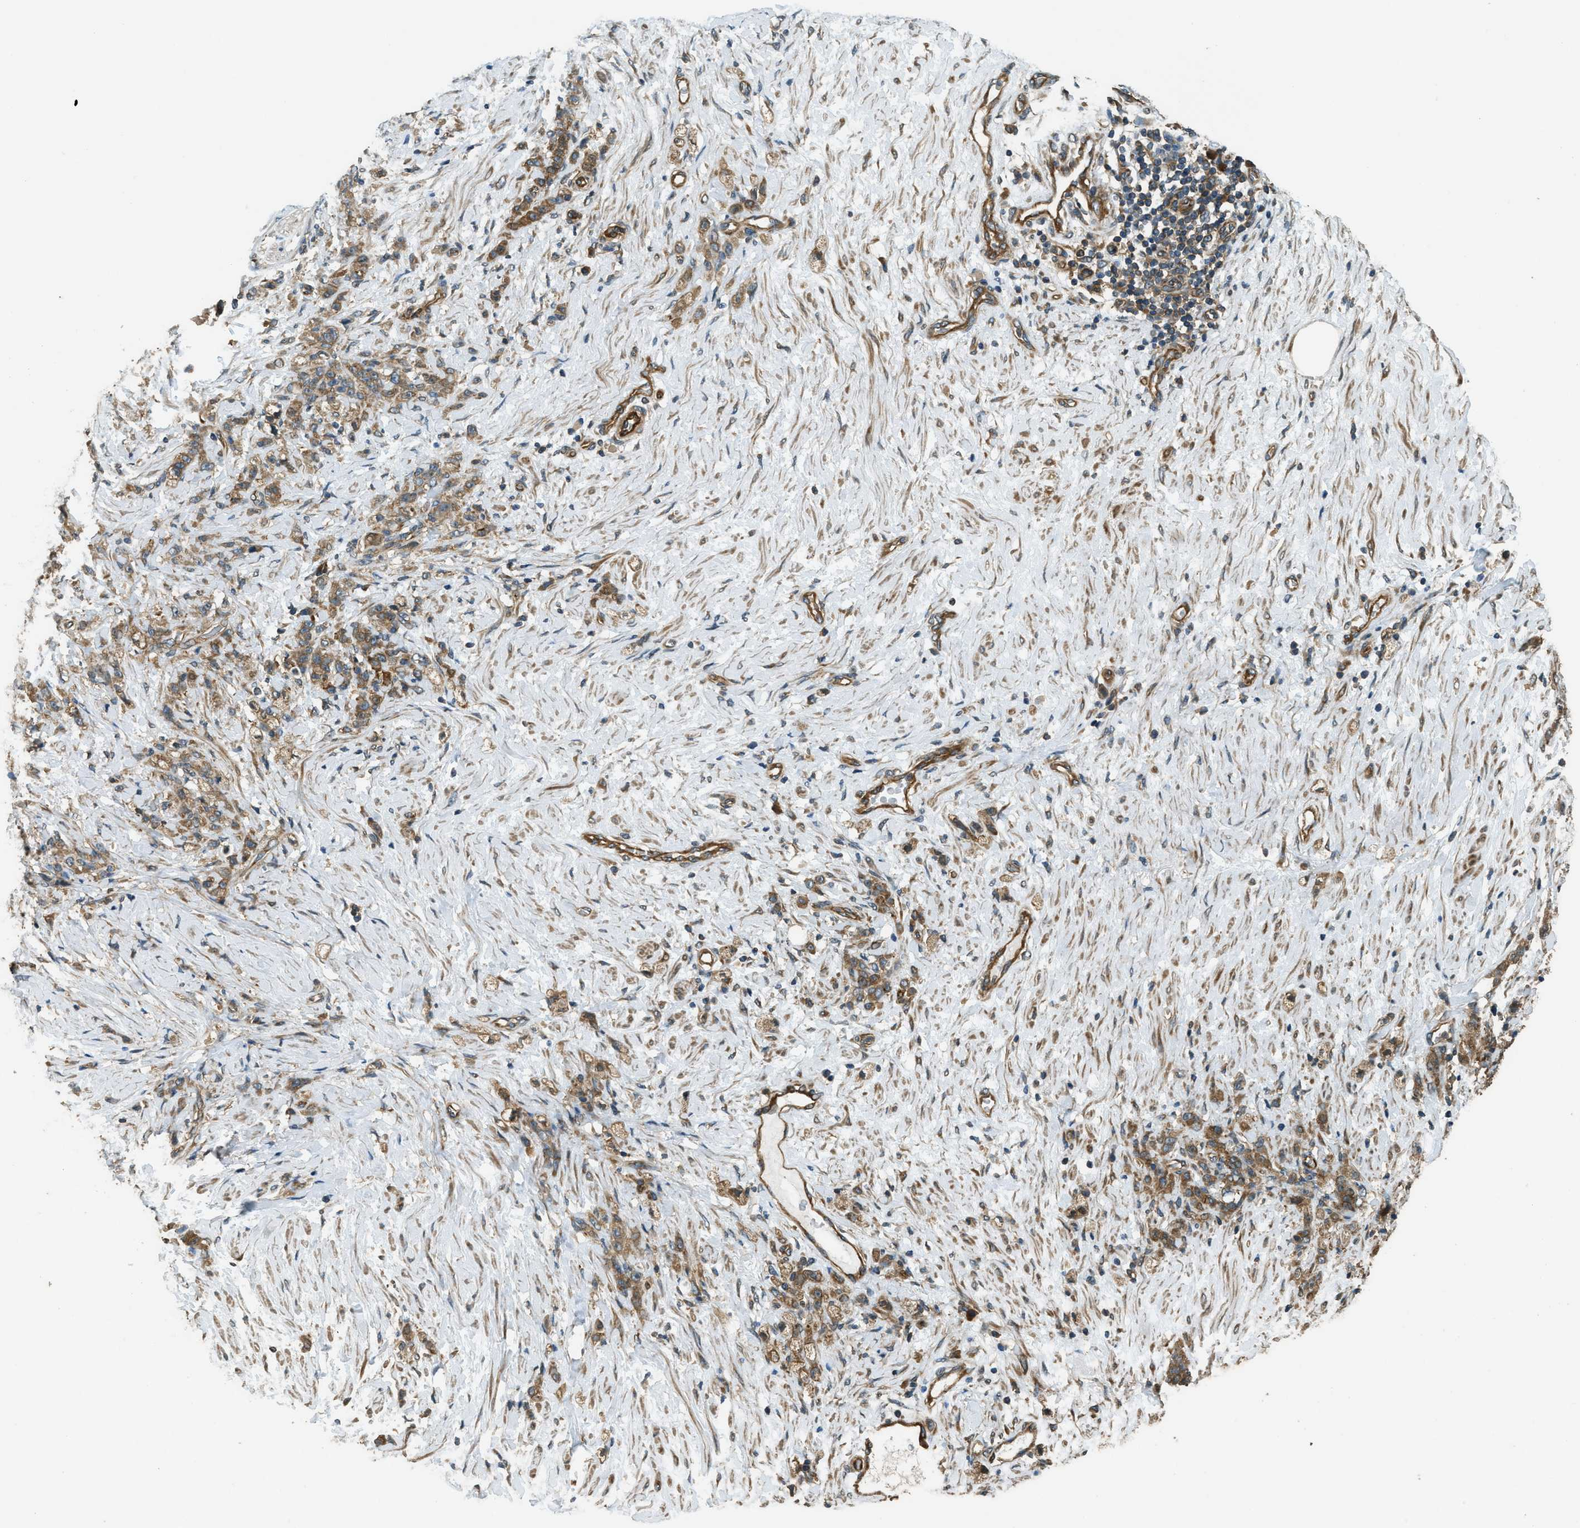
{"staining": {"intensity": "moderate", "quantity": ">75%", "location": "cytoplasmic/membranous"}, "tissue": "stomach cancer", "cell_type": "Tumor cells", "image_type": "cancer", "snomed": [{"axis": "morphology", "description": "Adenocarcinoma, NOS"}, {"axis": "topography", "description": "Stomach"}], "caption": "Immunohistochemical staining of human stomach cancer displays moderate cytoplasmic/membranous protein staining in approximately >75% of tumor cells.", "gene": "MARS1", "patient": {"sex": "male", "age": 82}}